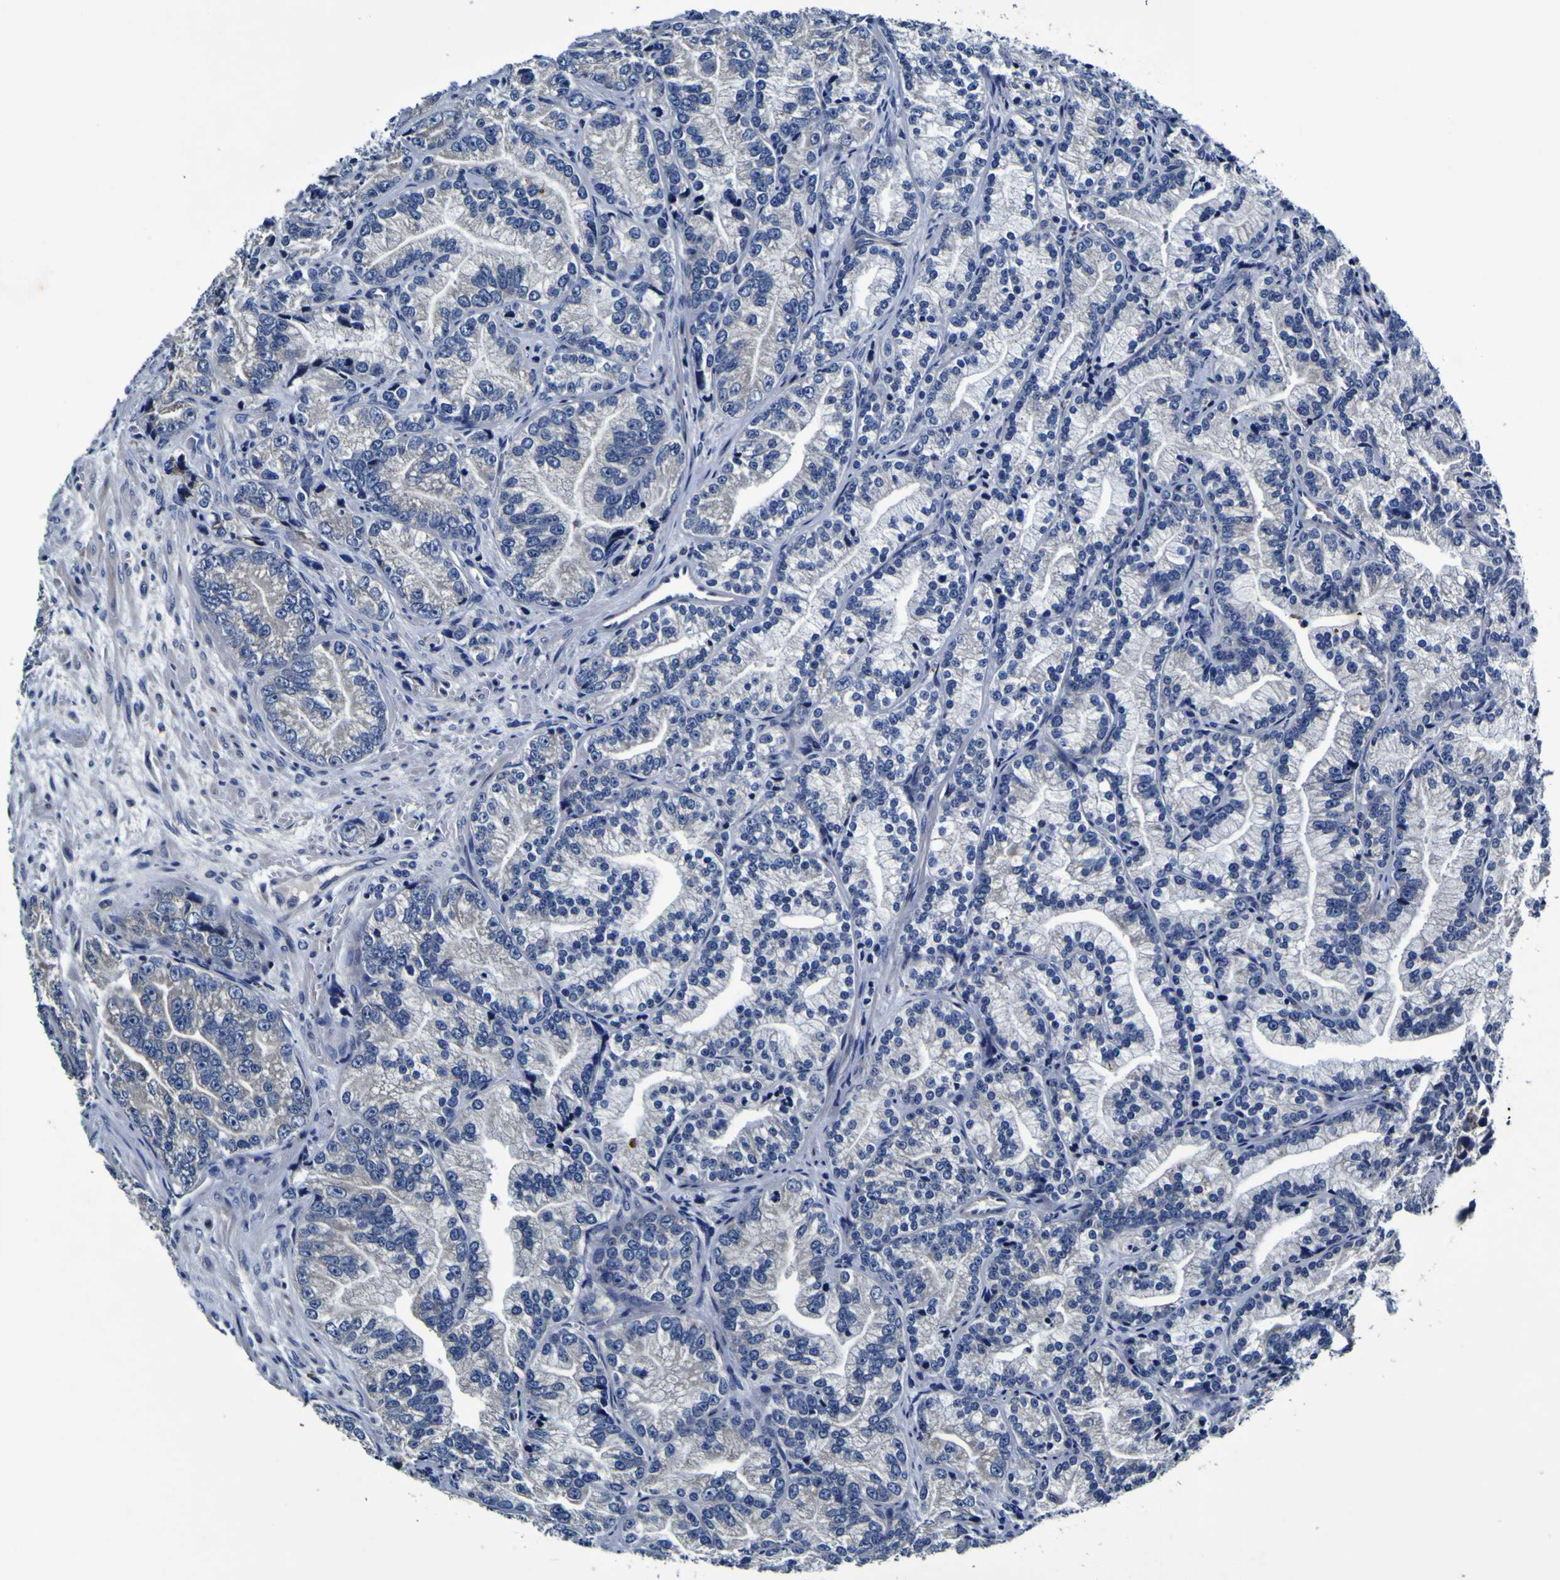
{"staining": {"intensity": "negative", "quantity": "none", "location": "none"}, "tissue": "prostate cancer", "cell_type": "Tumor cells", "image_type": "cancer", "snomed": [{"axis": "morphology", "description": "Adenocarcinoma, Low grade"}, {"axis": "topography", "description": "Prostate"}], "caption": "Immunohistochemical staining of prostate adenocarcinoma (low-grade) shows no significant expression in tumor cells.", "gene": "PANK4", "patient": {"sex": "male", "age": 89}}